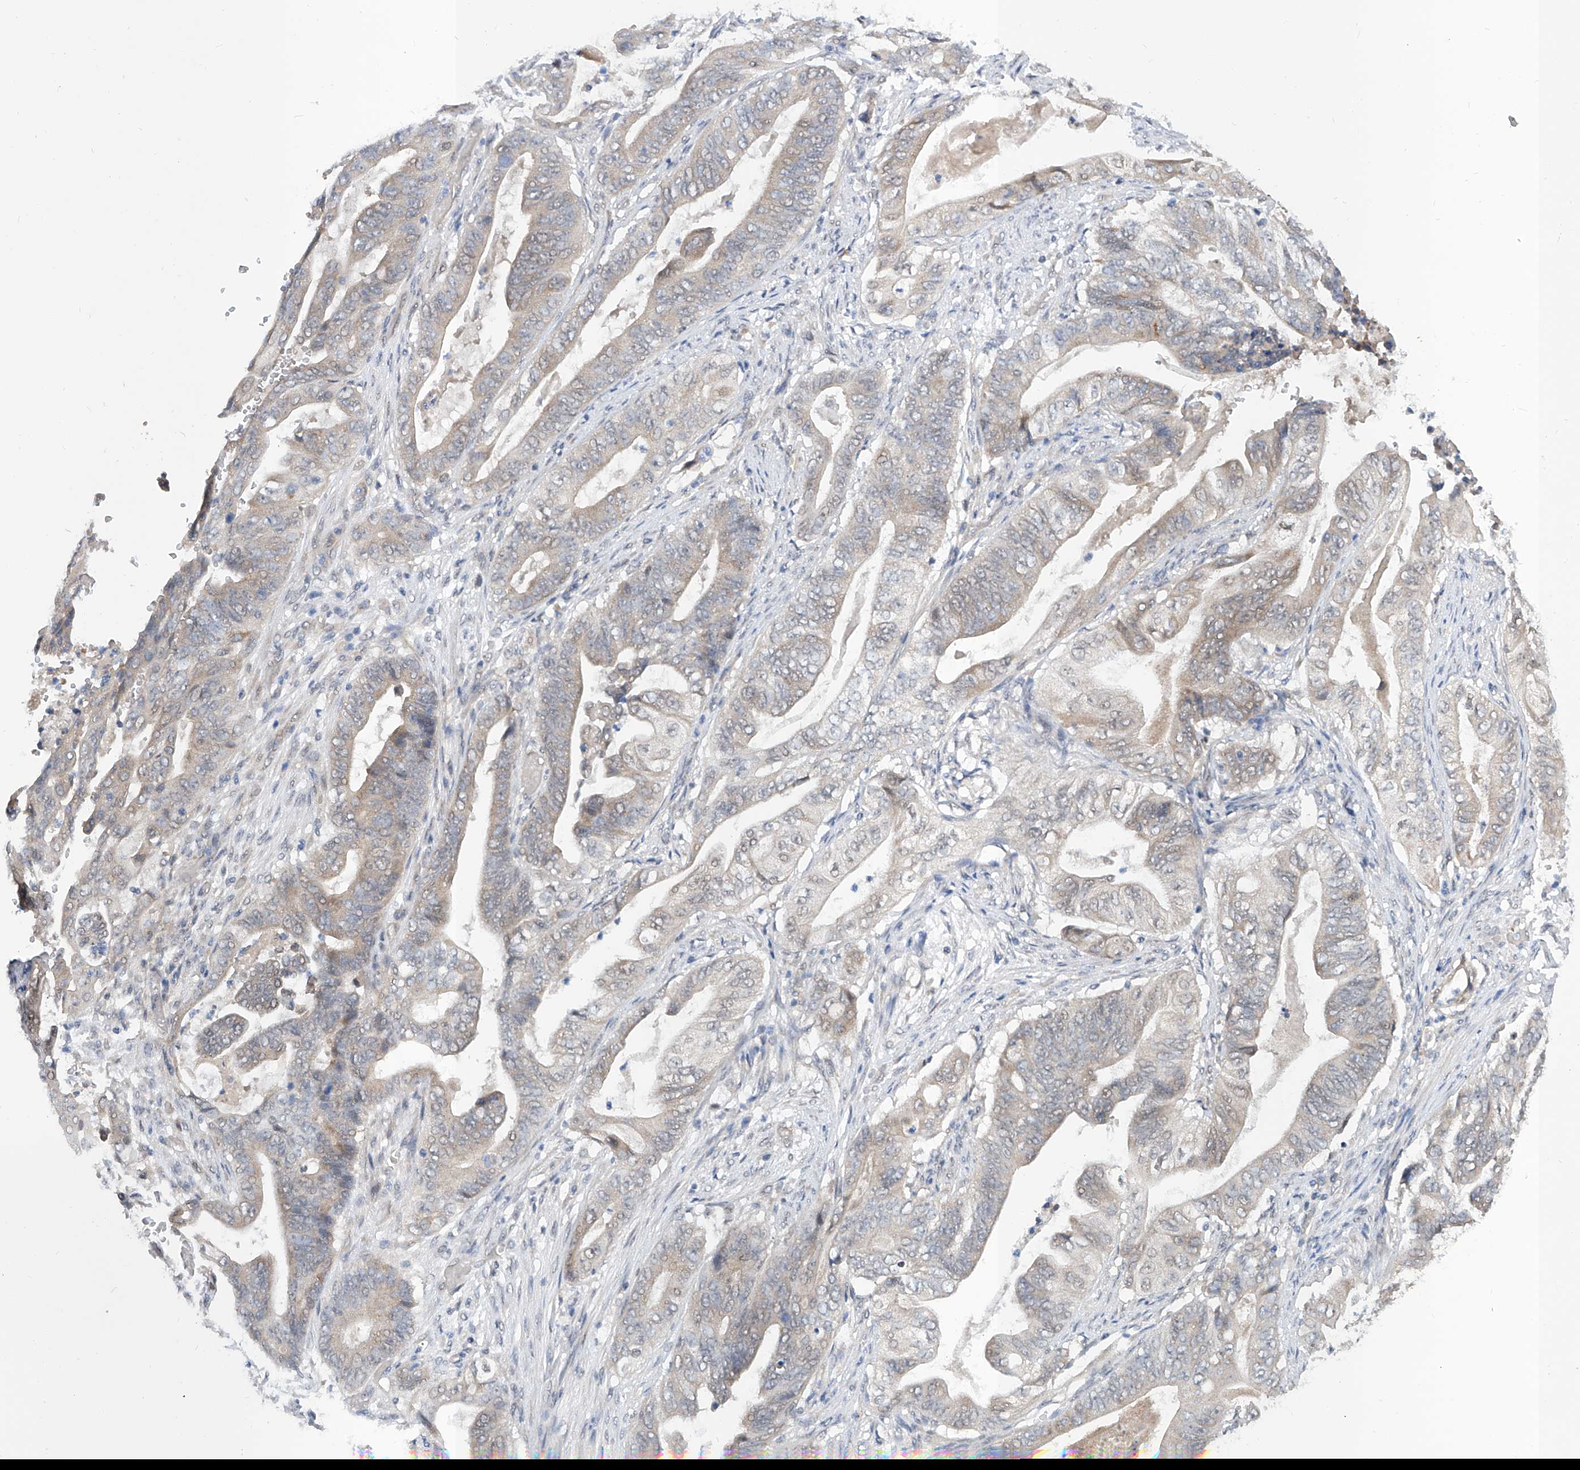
{"staining": {"intensity": "negative", "quantity": "none", "location": "none"}, "tissue": "stomach cancer", "cell_type": "Tumor cells", "image_type": "cancer", "snomed": [{"axis": "morphology", "description": "Adenocarcinoma, NOS"}, {"axis": "topography", "description": "Stomach"}], "caption": "Immunohistochemistry of human stomach cancer (adenocarcinoma) displays no staining in tumor cells.", "gene": "CARMIL3", "patient": {"sex": "female", "age": 73}}